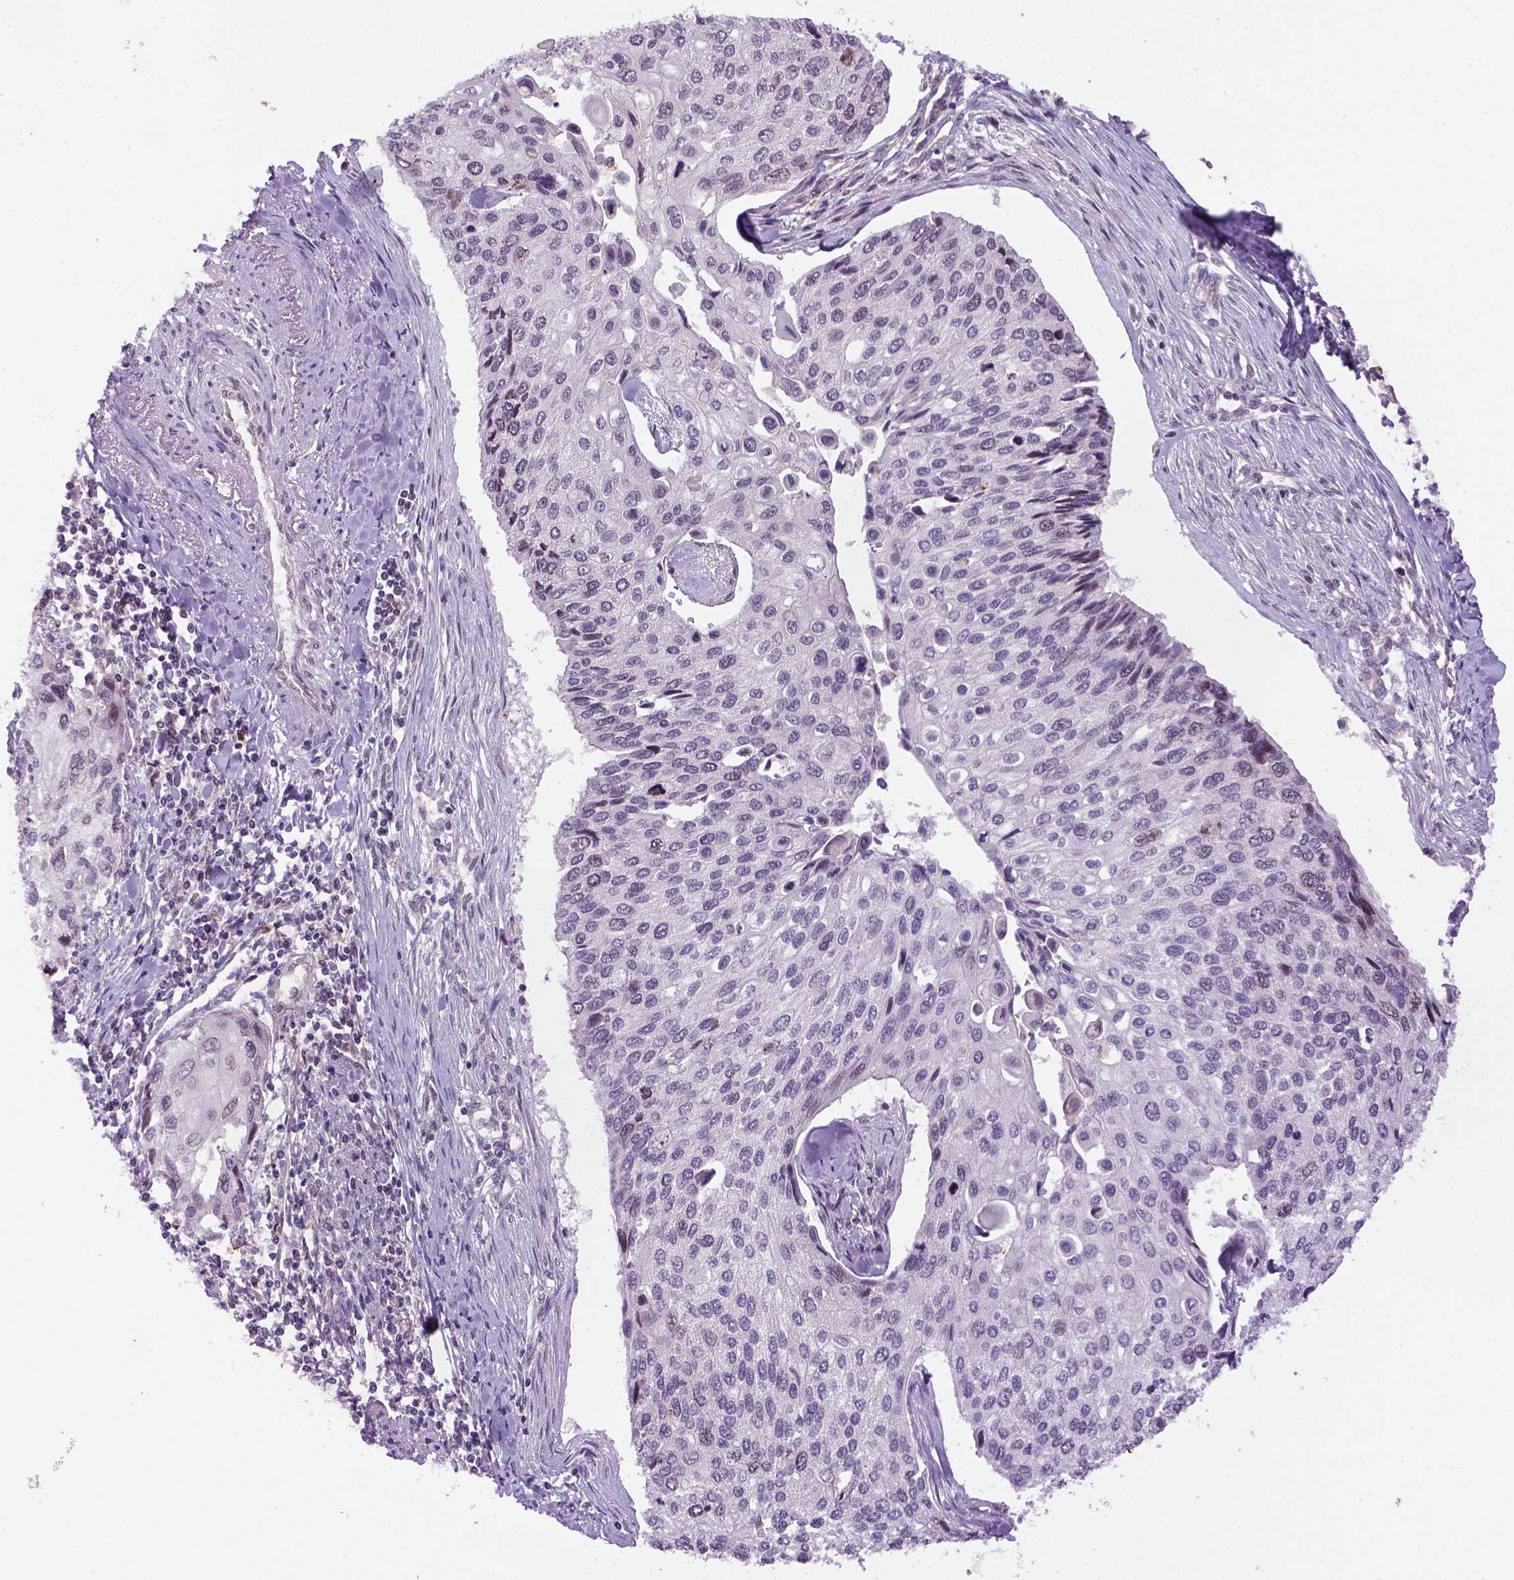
{"staining": {"intensity": "negative", "quantity": "none", "location": "none"}, "tissue": "lung cancer", "cell_type": "Tumor cells", "image_type": "cancer", "snomed": [{"axis": "morphology", "description": "Squamous cell carcinoma, NOS"}, {"axis": "morphology", "description": "Squamous cell carcinoma, metastatic, NOS"}, {"axis": "topography", "description": "Lung"}], "caption": "Squamous cell carcinoma (lung) stained for a protein using IHC demonstrates no positivity tumor cells.", "gene": "KAZN", "patient": {"sex": "male", "age": 63}}